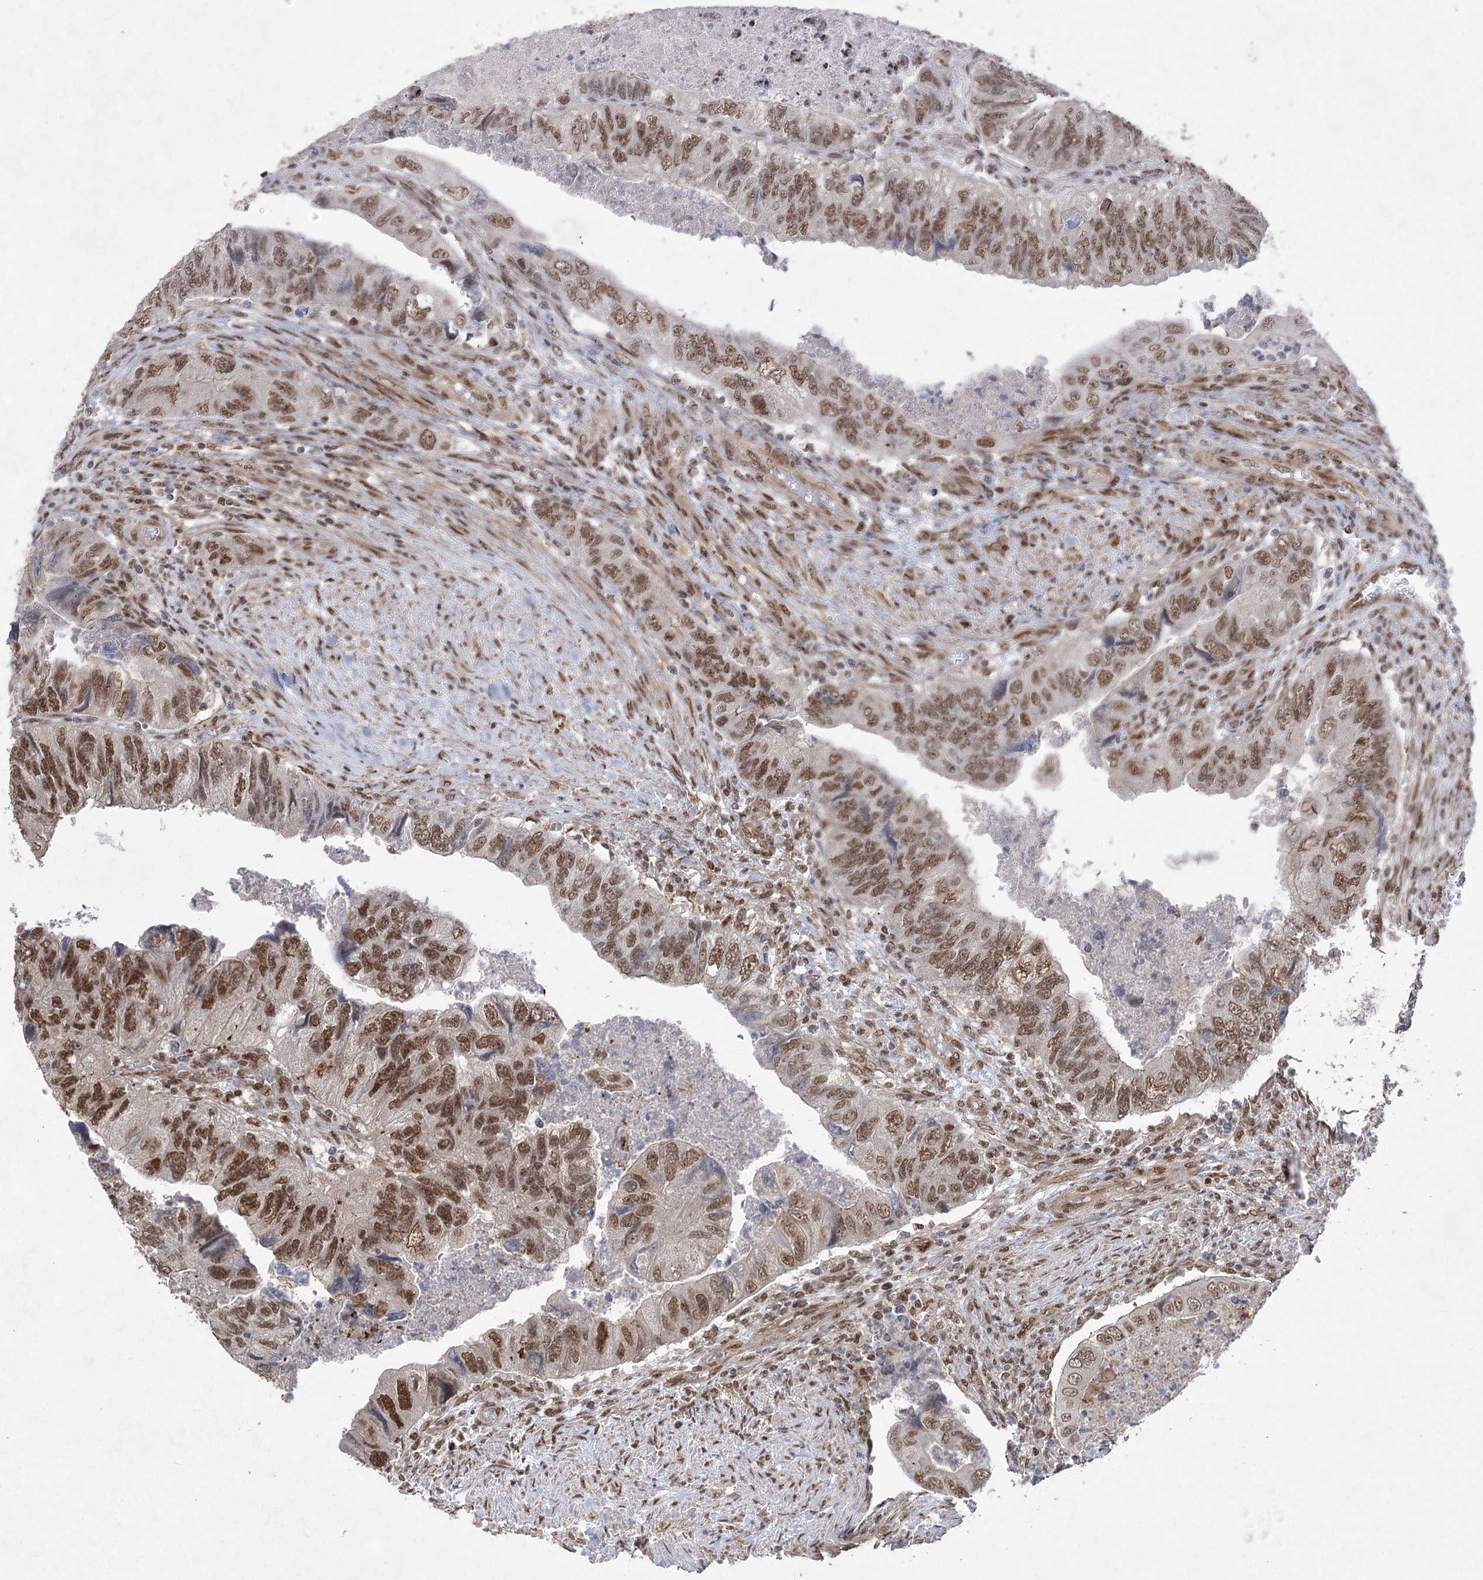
{"staining": {"intensity": "strong", "quantity": ">75%", "location": "nuclear"}, "tissue": "colorectal cancer", "cell_type": "Tumor cells", "image_type": "cancer", "snomed": [{"axis": "morphology", "description": "Adenocarcinoma, NOS"}, {"axis": "topography", "description": "Rectum"}], "caption": "High-power microscopy captured an immunohistochemistry histopathology image of adenocarcinoma (colorectal), revealing strong nuclear staining in approximately >75% of tumor cells.", "gene": "ZCCHC8", "patient": {"sex": "male", "age": 63}}